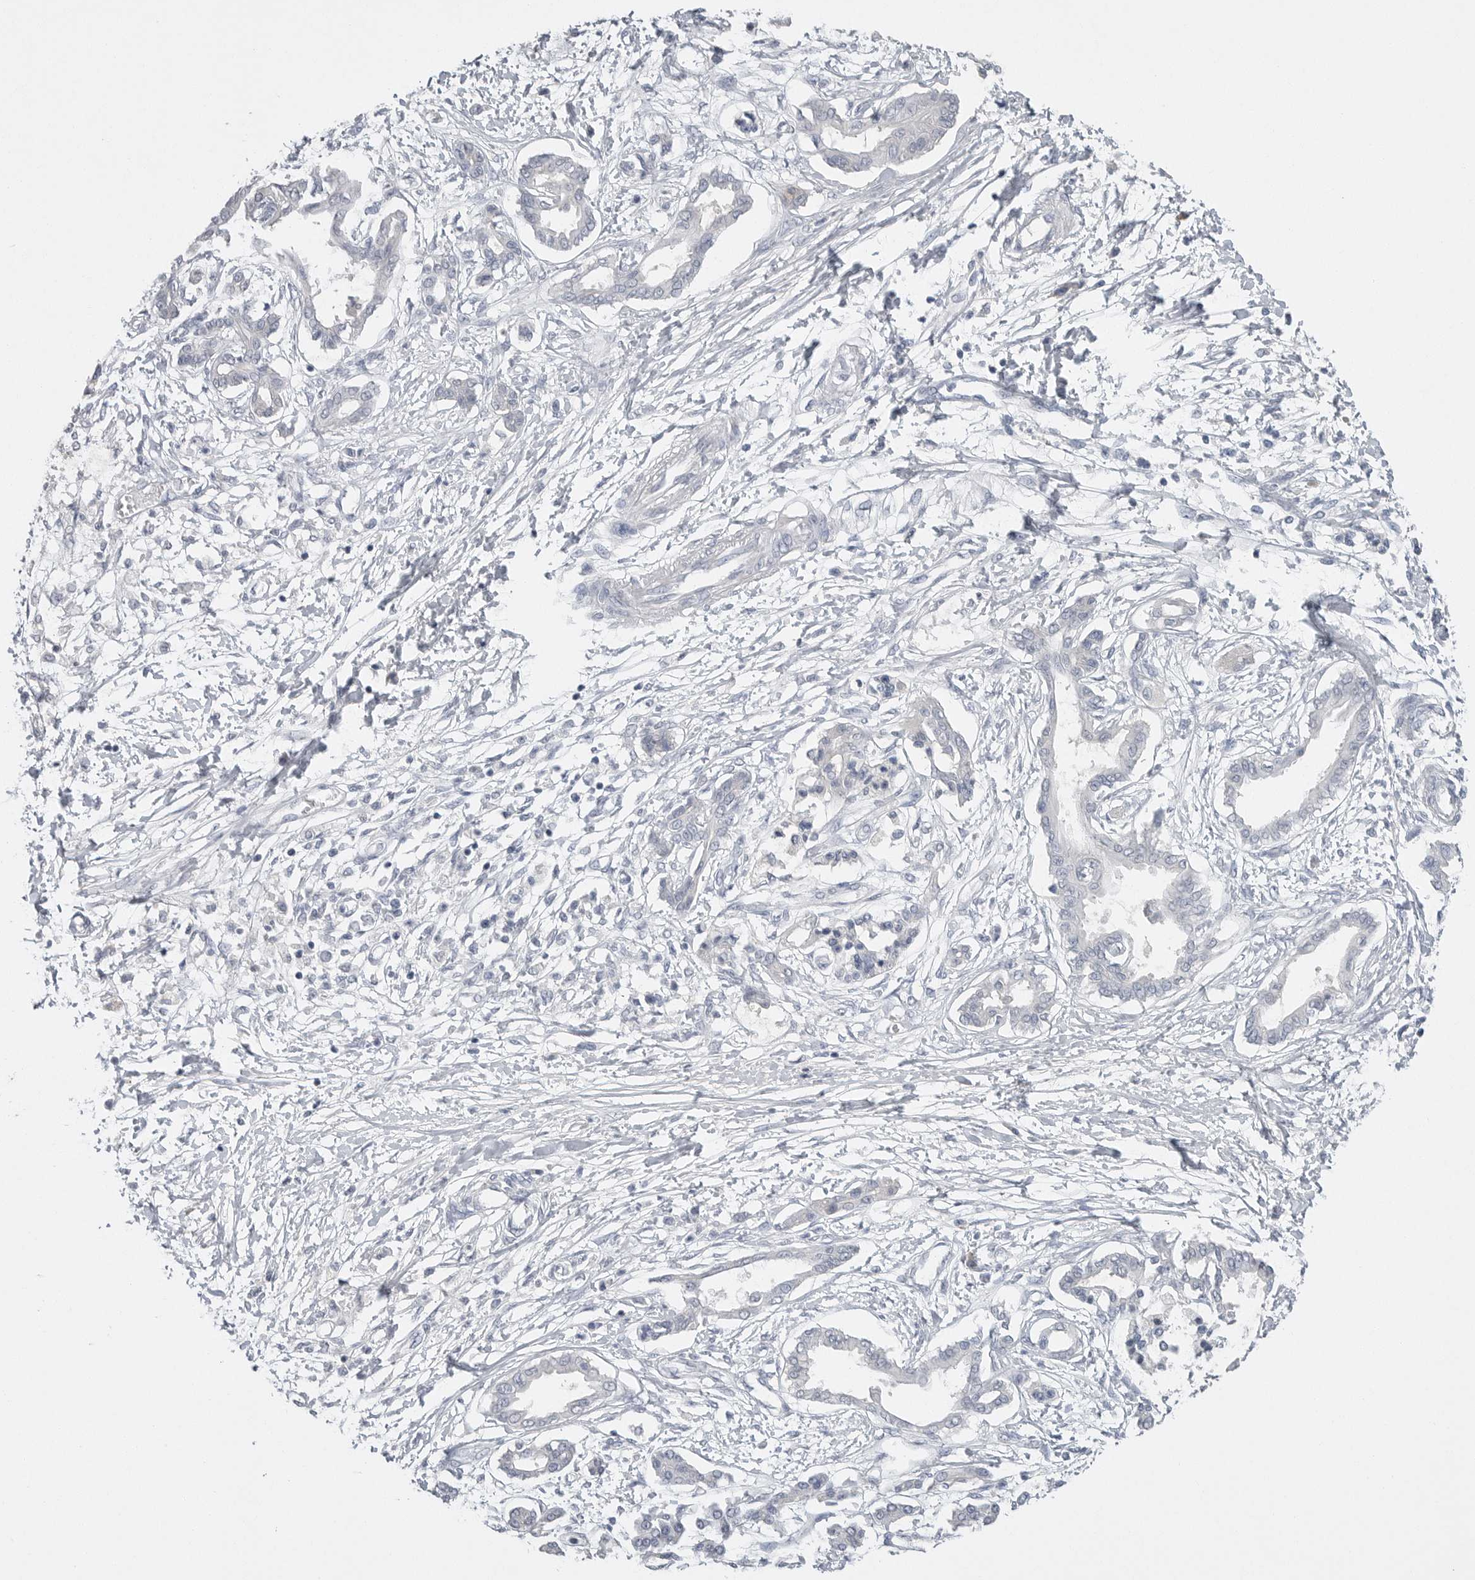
{"staining": {"intensity": "negative", "quantity": "none", "location": "none"}, "tissue": "pancreatic cancer", "cell_type": "Tumor cells", "image_type": "cancer", "snomed": [{"axis": "morphology", "description": "Adenocarcinoma, NOS"}, {"axis": "topography", "description": "Pancreas"}], "caption": "The image demonstrates no staining of tumor cells in pancreatic cancer.", "gene": "FABP6", "patient": {"sex": "male", "age": 56}}